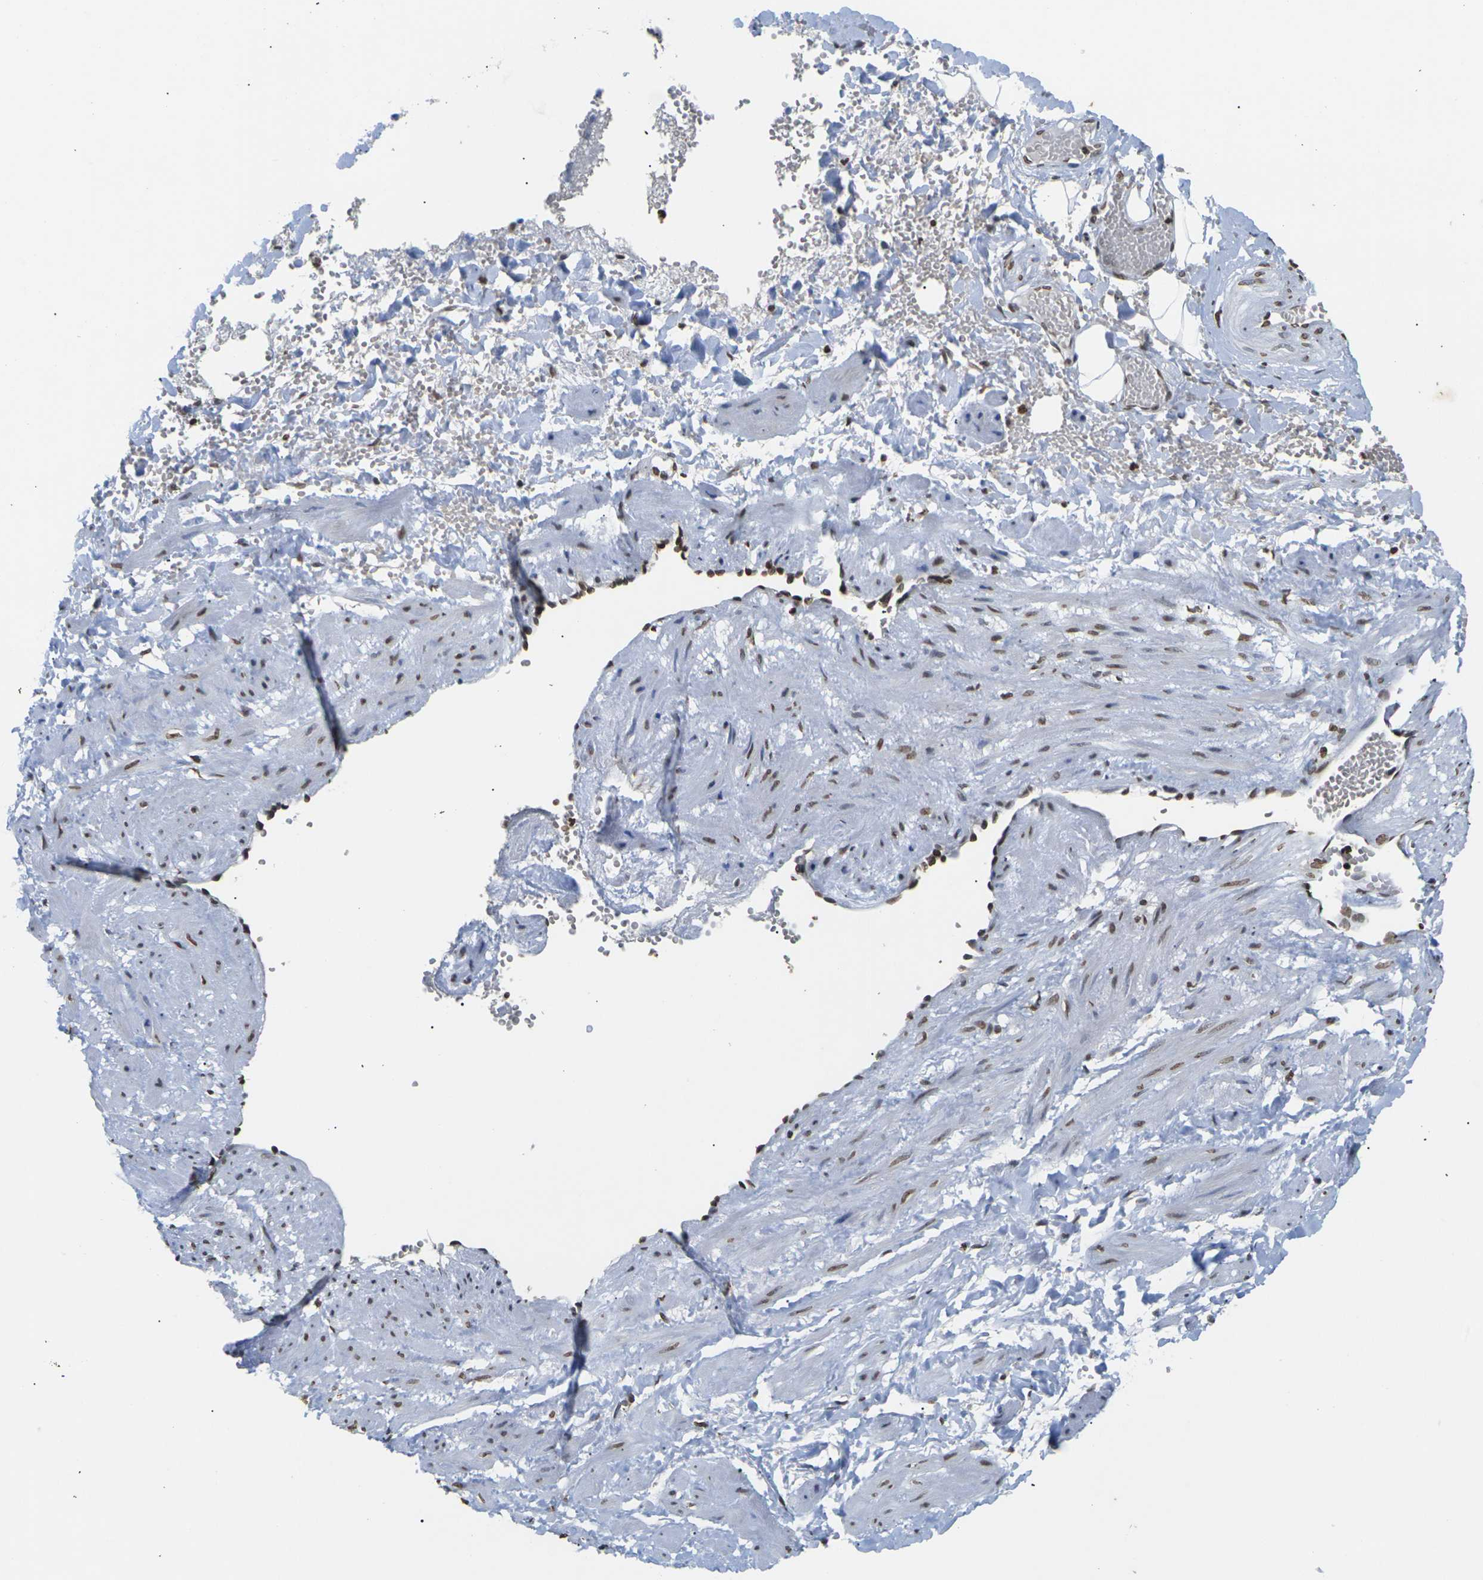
{"staining": {"intensity": "moderate", "quantity": ">75%", "location": "nuclear"}, "tissue": "adipose tissue", "cell_type": "Adipocytes", "image_type": "normal", "snomed": [{"axis": "morphology", "description": "Normal tissue, NOS"}, {"axis": "topography", "description": "Soft tissue"}, {"axis": "topography", "description": "Vascular tissue"}], "caption": "Immunohistochemistry image of unremarkable adipose tissue stained for a protein (brown), which displays medium levels of moderate nuclear positivity in about >75% of adipocytes.", "gene": "ETV5", "patient": {"sex": "female", "age": 35}}